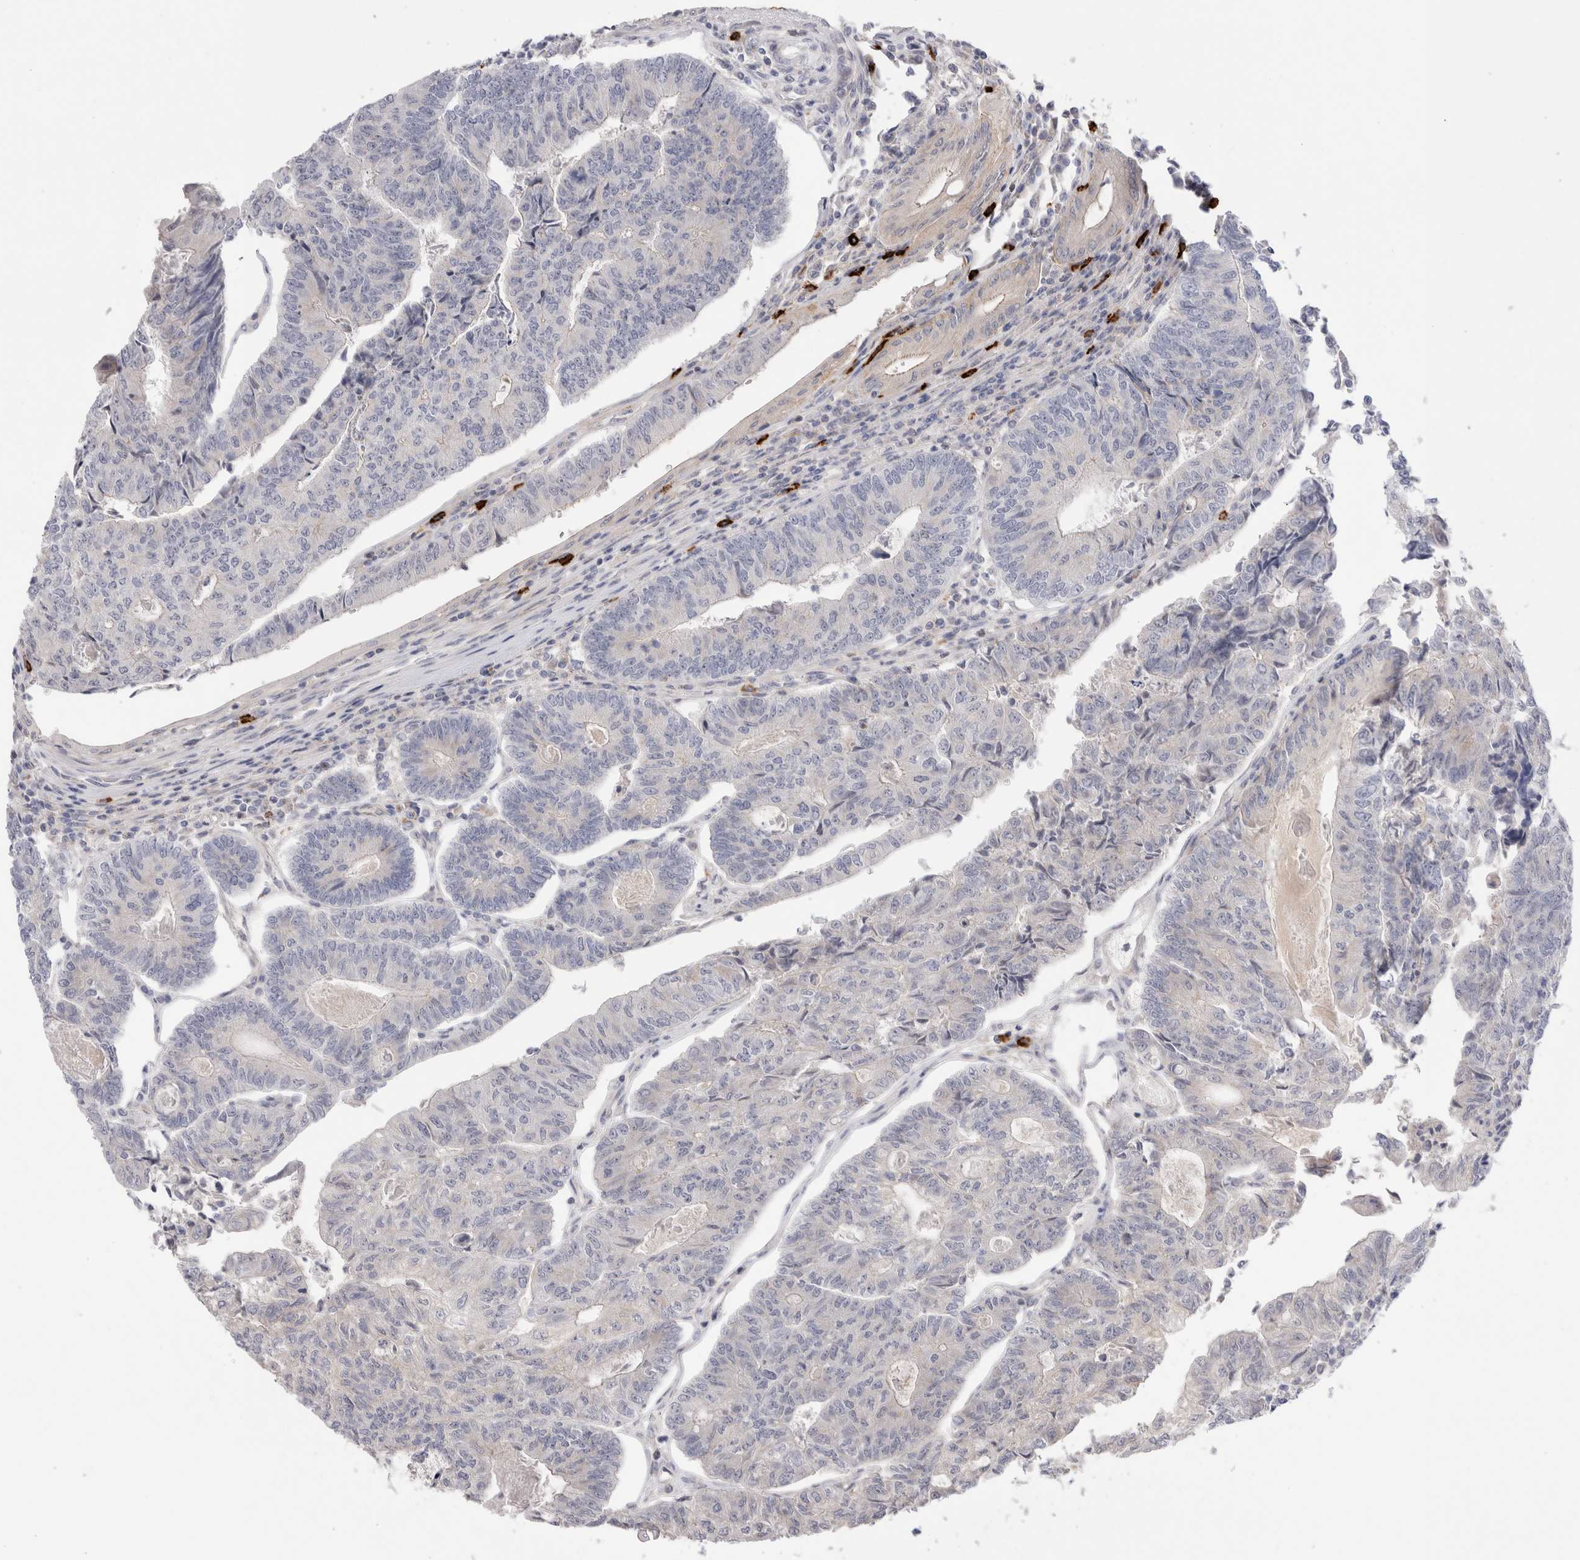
{"staining": {"intensity": "negative", "quantity": "none", "location": "none"}, "tissue": "colorectal cancer", "cell_type": "Tumor cells", "image_type": "cancer", "snomed": [{"axis": "morphology", "description": "Adenocarcinoma, NOS"}, {"axis": "topography", "description": "Colon"}], "caption": "Histopathology image shows no protein expression in tumor cells of colorectal adenocarcinoma tissue. The staining is performed using DAB (3,3'-diaminobenzidine) brown chromogen with nuclei counter-stained in using hematoxylin.", "gene": "SPINK2", "patient": {"sex": "female", "age": 67}}